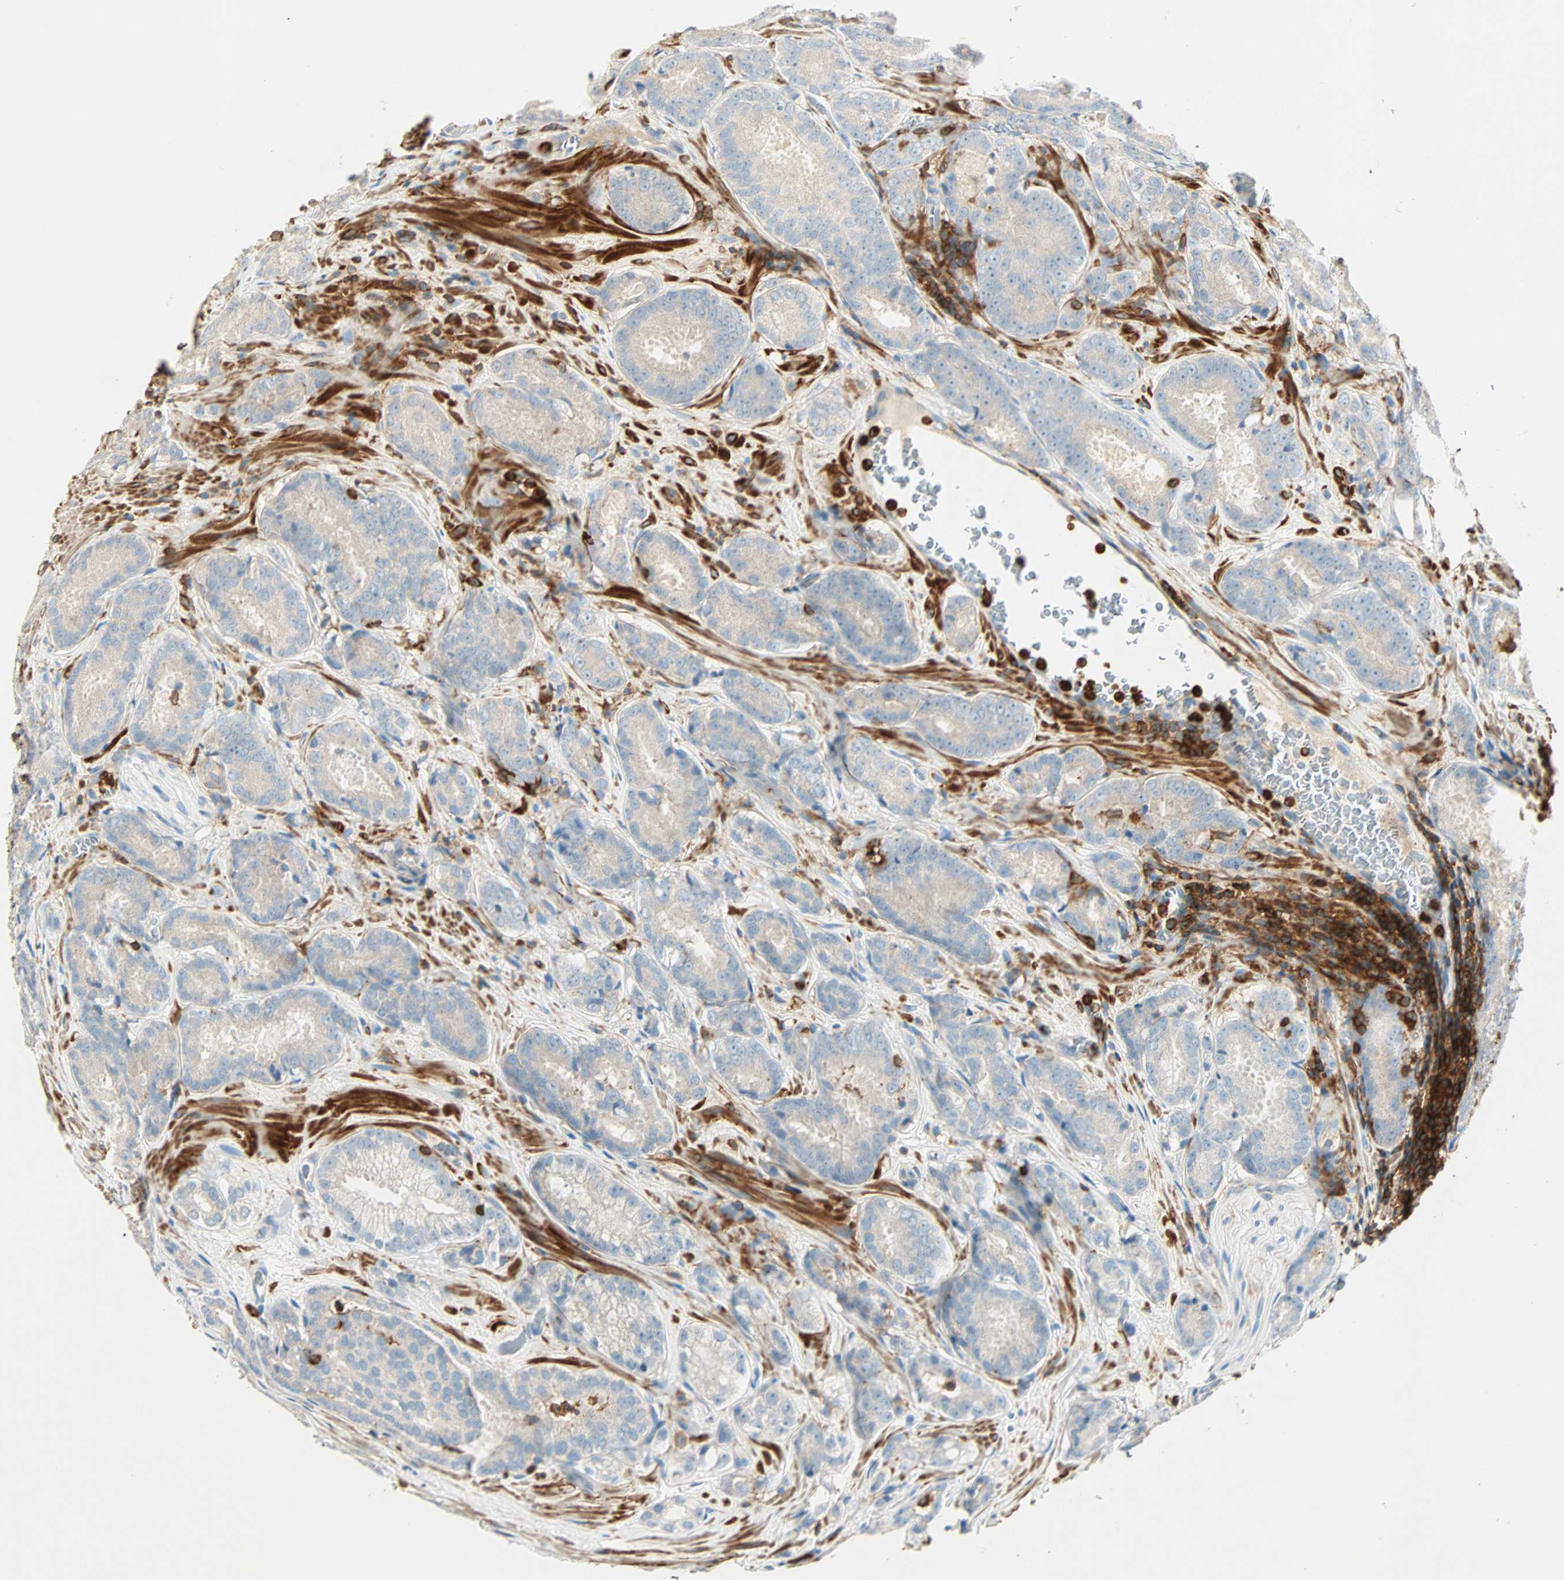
{"staining": {"intensity": "negative", "quantity": "none", "location": "none"}, "tissue": "prostate cancer", "cell_type": "Tumor cells", "image_type": "cancer", "snomed": [{"axis": "morphology", "description": "Adenocarcinoma, High grade"}, {"axis": "topography", "description": "Prostate"}], "caption": "An image of human prostate cancer is negative for staining in tumor cells.", "gene": "FMNL1", "patient": {"sex": "male", "age": 64}}